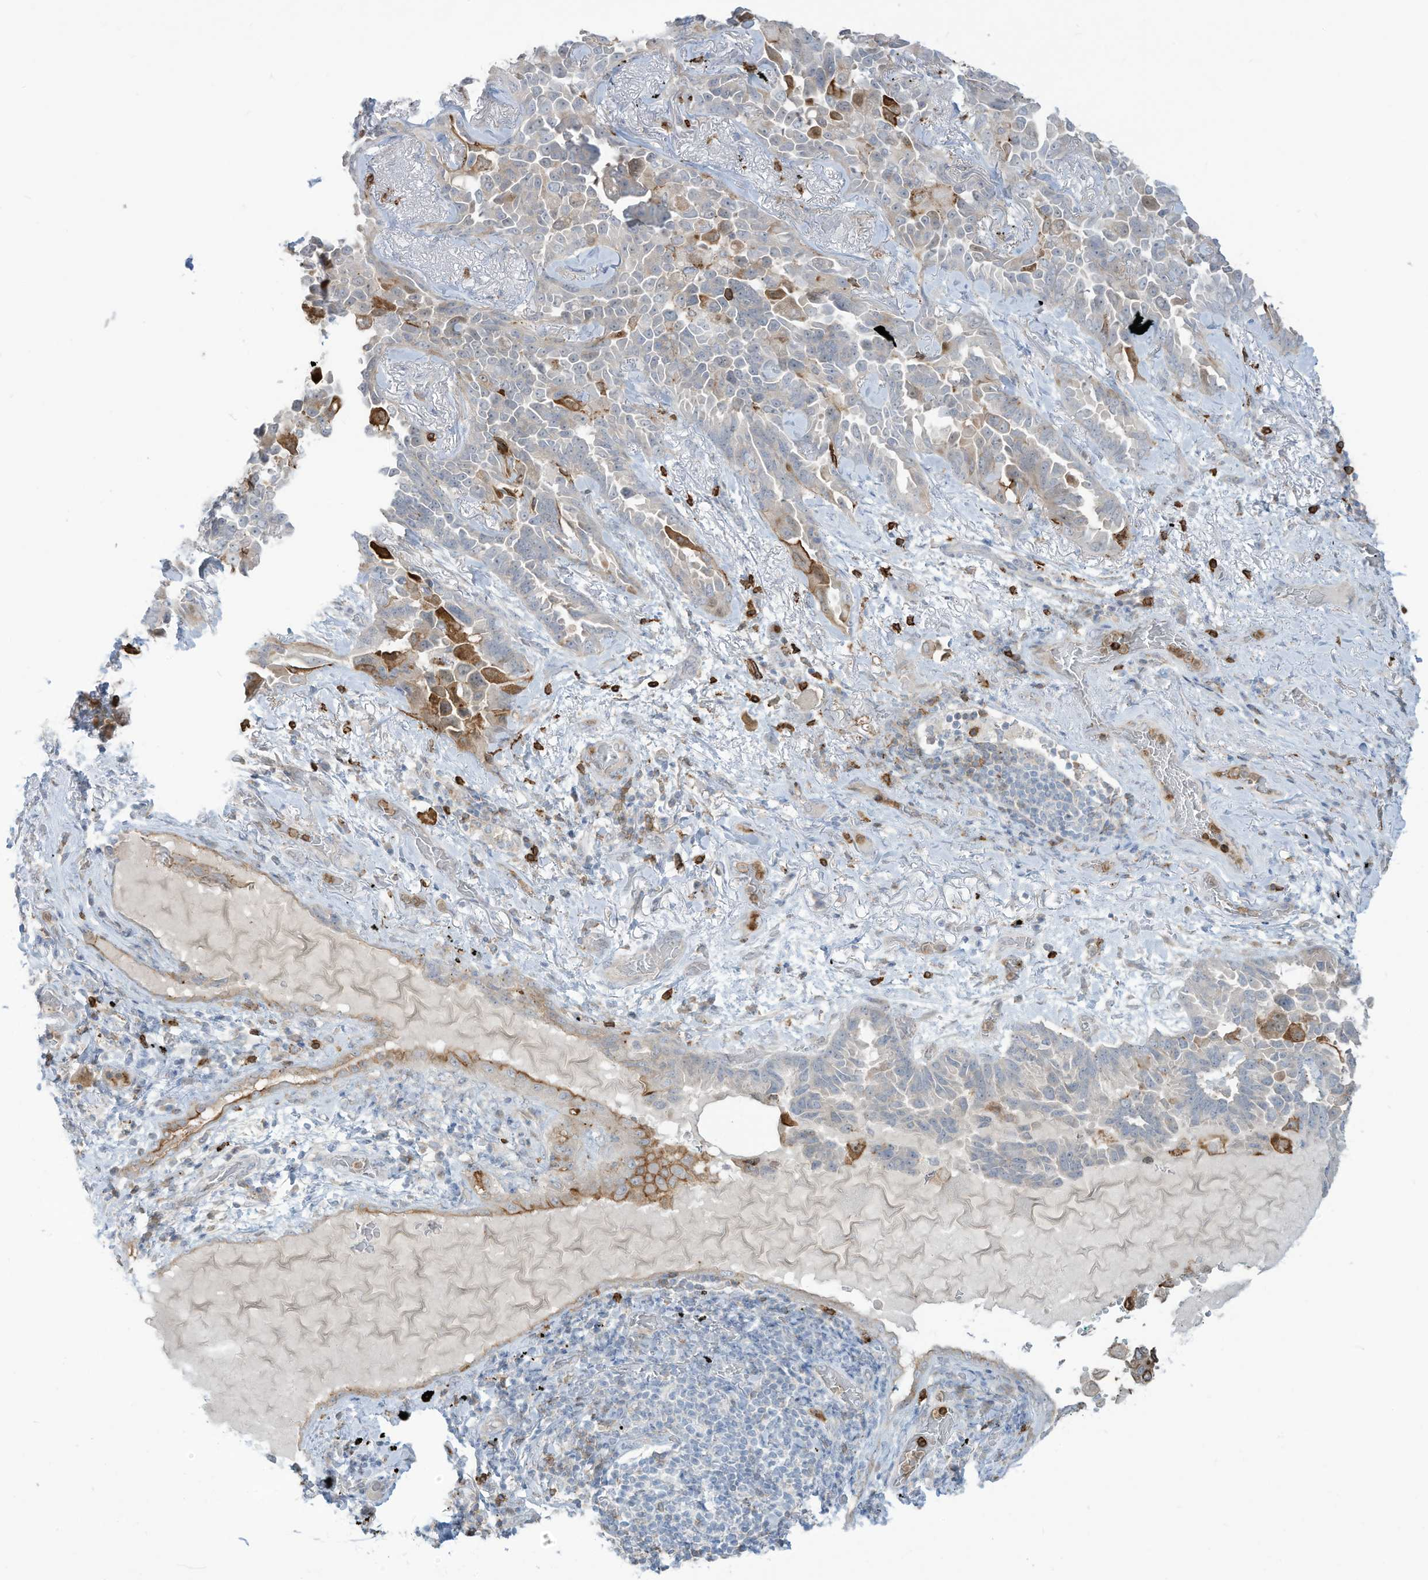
{"staining": {"intensity": "moderate", "quantity": "<25%", "location": "cytoplasmic/membranous"}, "tissue": "lung cancer", "cell_type": "Tumor cells", "image_type": "cancer", "snomed": [{"axis": "morphology", "description": "Adenocarcinoma, NOS"}, {"axis": "topography", "description": "Lung"}], "caption": "Immunohistochemical staining of adenocarcinoma (lung) reveals low levels of moderate cytoplasmic/membranous staining in about <25% of tumor cells. (Brightfield microscopy of DAB IHC at high magnification).", "gene": "NOTO", "patient": {"sex": "female", "age": 67}}